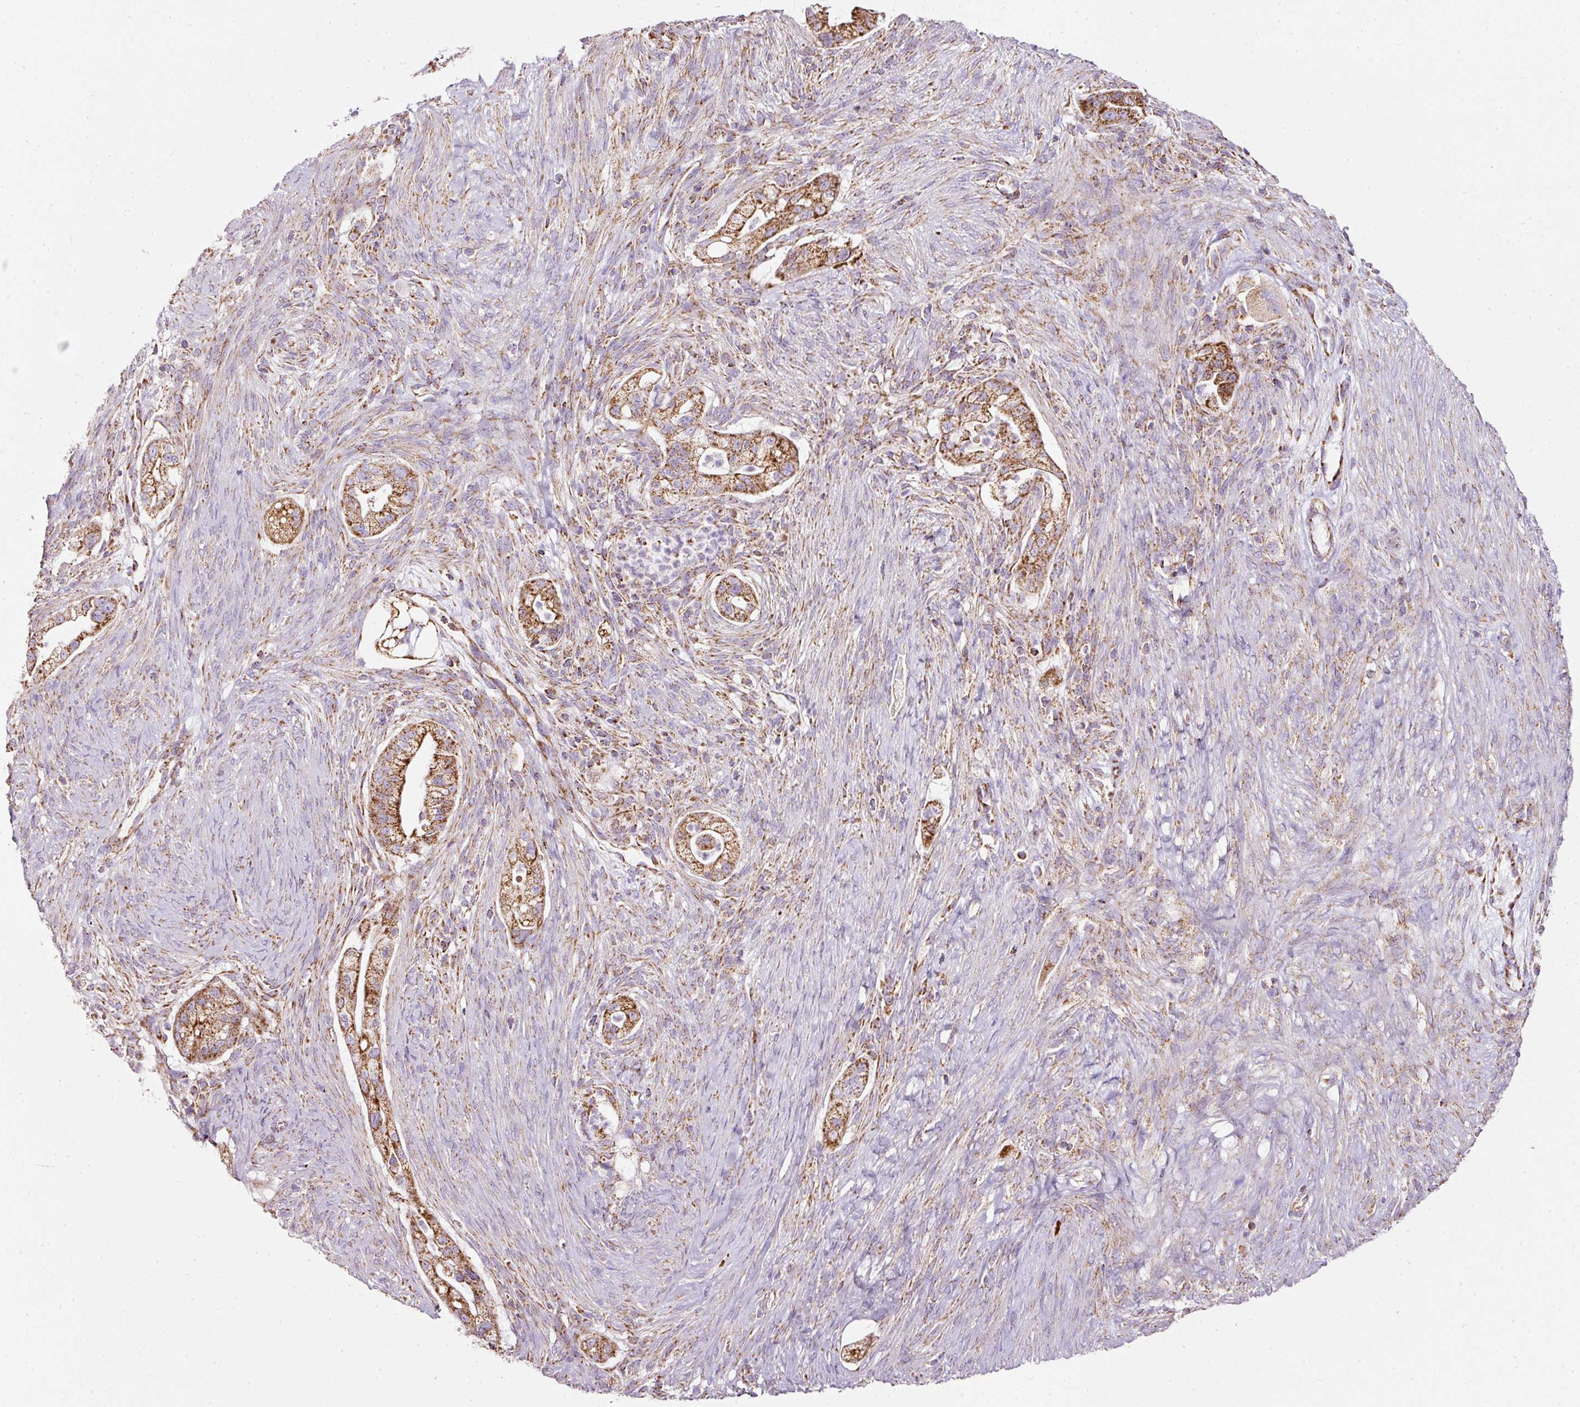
{"staining": {"intensity": "moderate", "quantity": ">75%", "location": "cytoplasmic/membranous"}, "tissue": "pancreatic cancer", "cell_type": "Tumor cells", "image_type": "cancer", "snomed": [{"axis": "morphology", "description": "Adenocarcinoma, NOS"}, {"axis": "topography", "description": "Pancreas"}], "caption": "Pancreatic cancer (adenocarcinoma) tissue displays moderate cytoplasmic/membranous positivity in approximately >75% of tumor cells", "gene": "SDHA", "patient": {"sex": "male", "age": 44}}